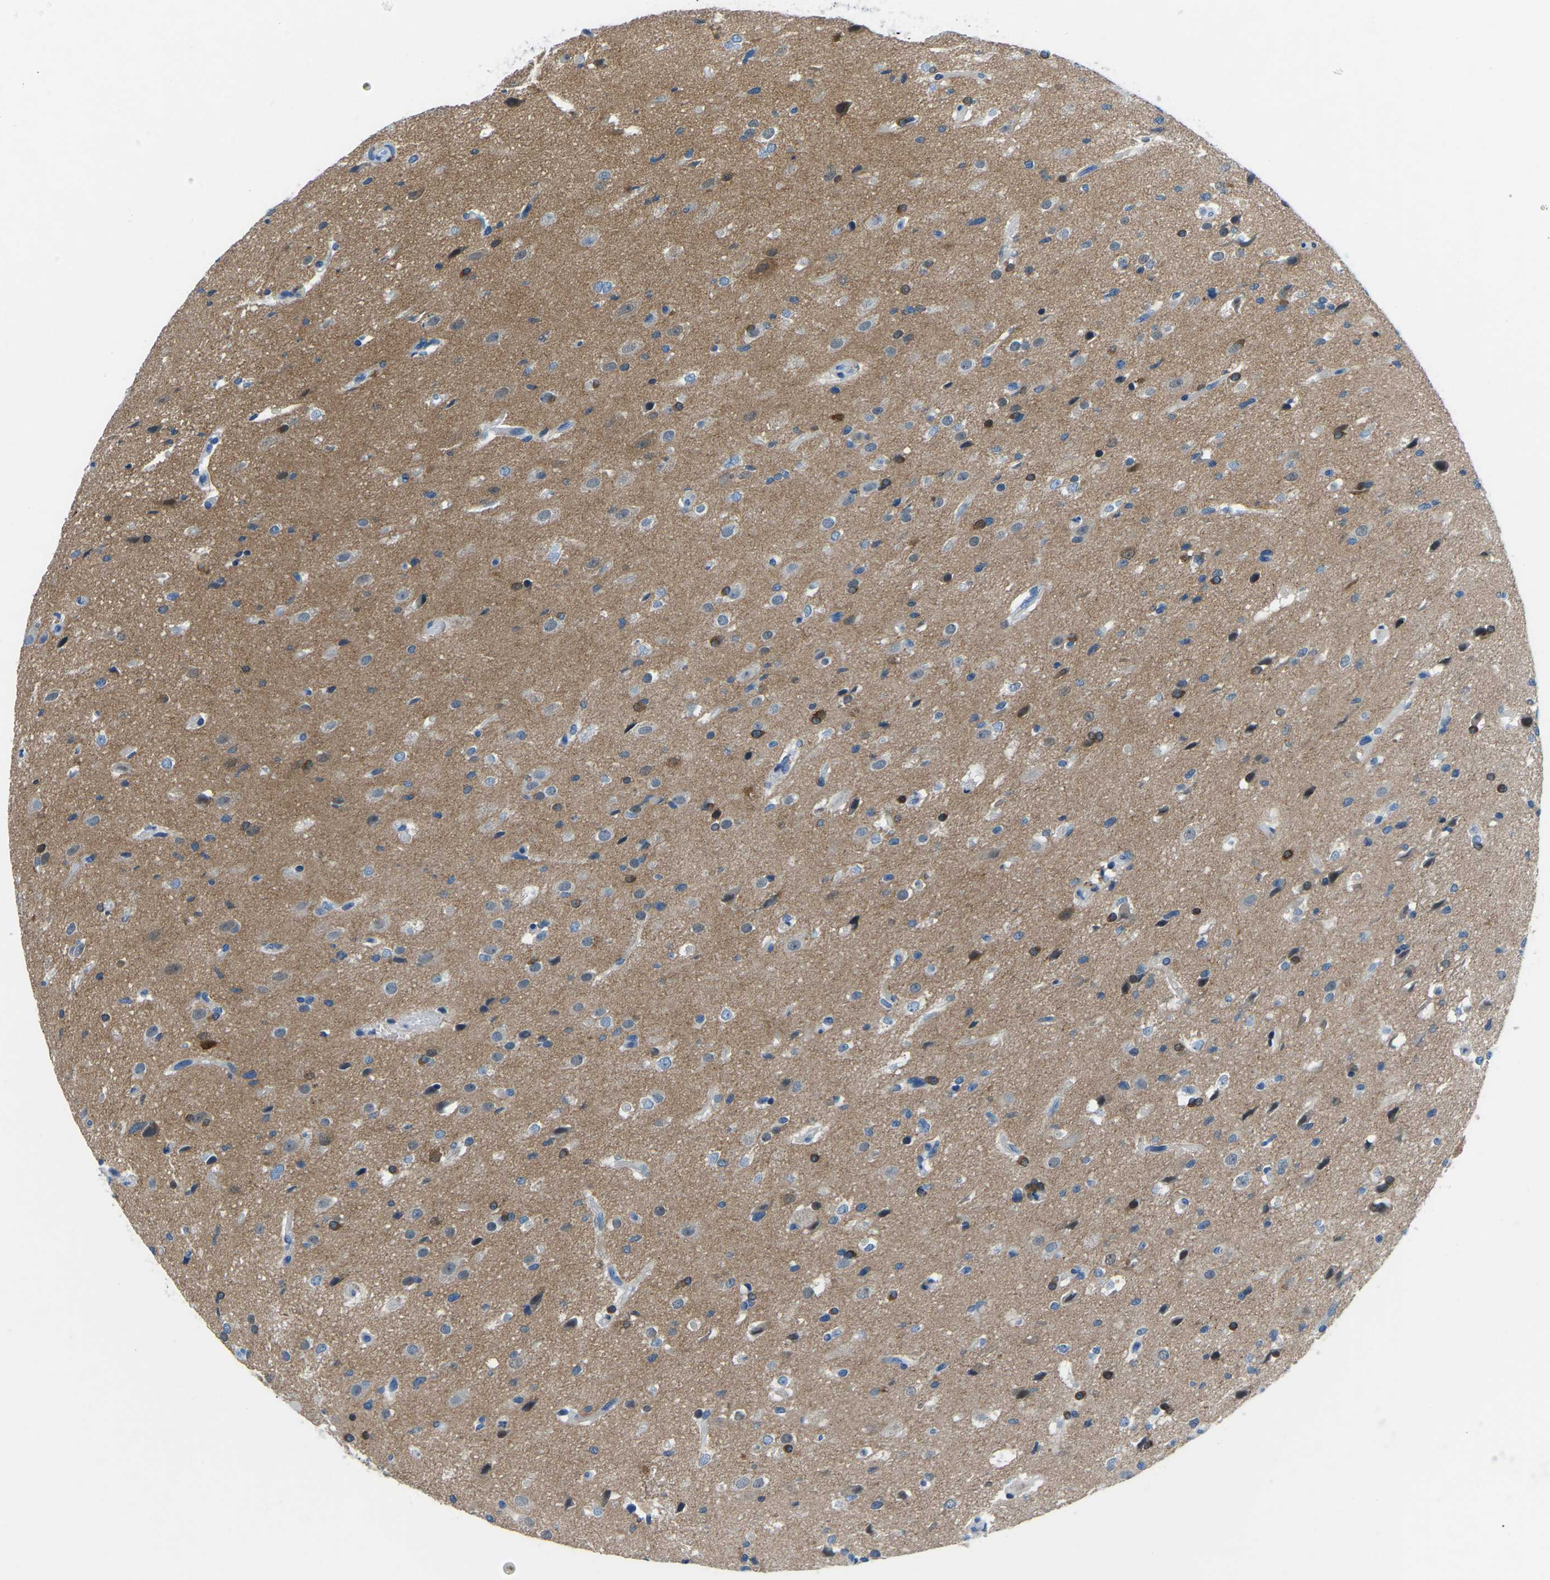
{"staining": {"intensity": "moderate", "quantity": "<25%", "location": "cytoplasmic/membranous"}, "tissue": "glioma", "cell_type": "Tumor cells", "image_type": "cancer", "snomed": [{"axis": "morphology", "description": "Glioma, malignant, High grade"}, {"axis": "topography", "description": "Brain"}], "caption": "Immunohistochemical staining of malignant glioma (high-grade) displays low levels of moderate cytoplasmic/membranous staining in approximately <25% of tumor cells. (DAB = brown stain, brightfield microscopy at high magnification).", "gene": "XIRP1", "patient": {"sex": "male", "age": 33}}